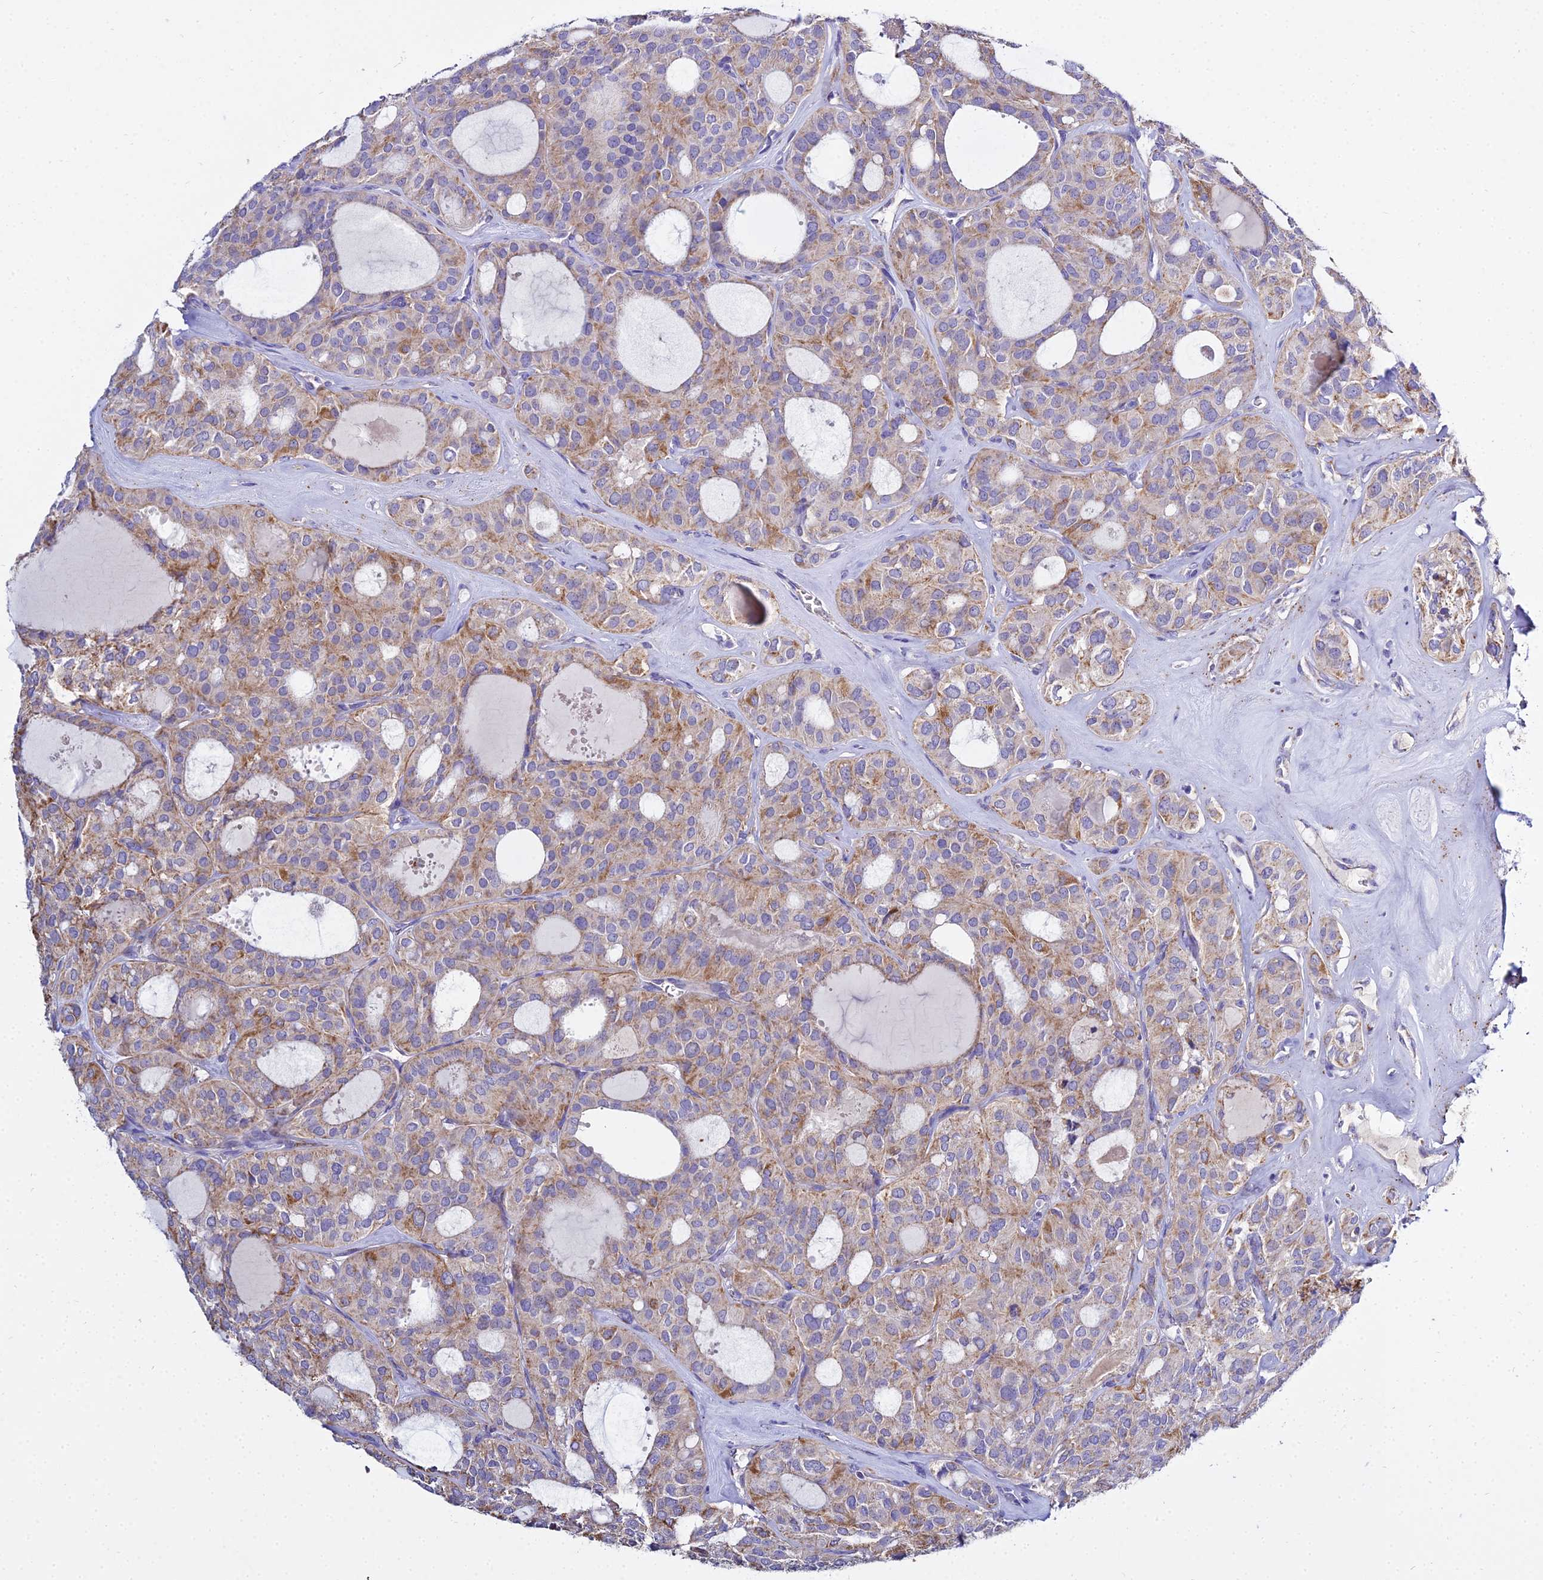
{"staining": {"intensity": "moderate", "quantity": ">75%", "location": "cytoplasmic/membranous"}, "tissue": "thyroid cancer", "cell_type": "Tumor cells", "image_type": "cancer", "snomed": [{"axis": "morphology", "description": "Follicular adenoma carcinoma, NOS"}, {"axis": "topography", "description": "Thyroid gland"}], "caption": "High-power microscopy captured an immunohistochemistry (IHC) image of thyroid cancer (follicular adenoma carcinoma), revealing moderate cytoplasmic/membranous positivity in about >75% of tumor cells.", "gene": "TYW5", "patient": {"sex": "male", "age": 75}}